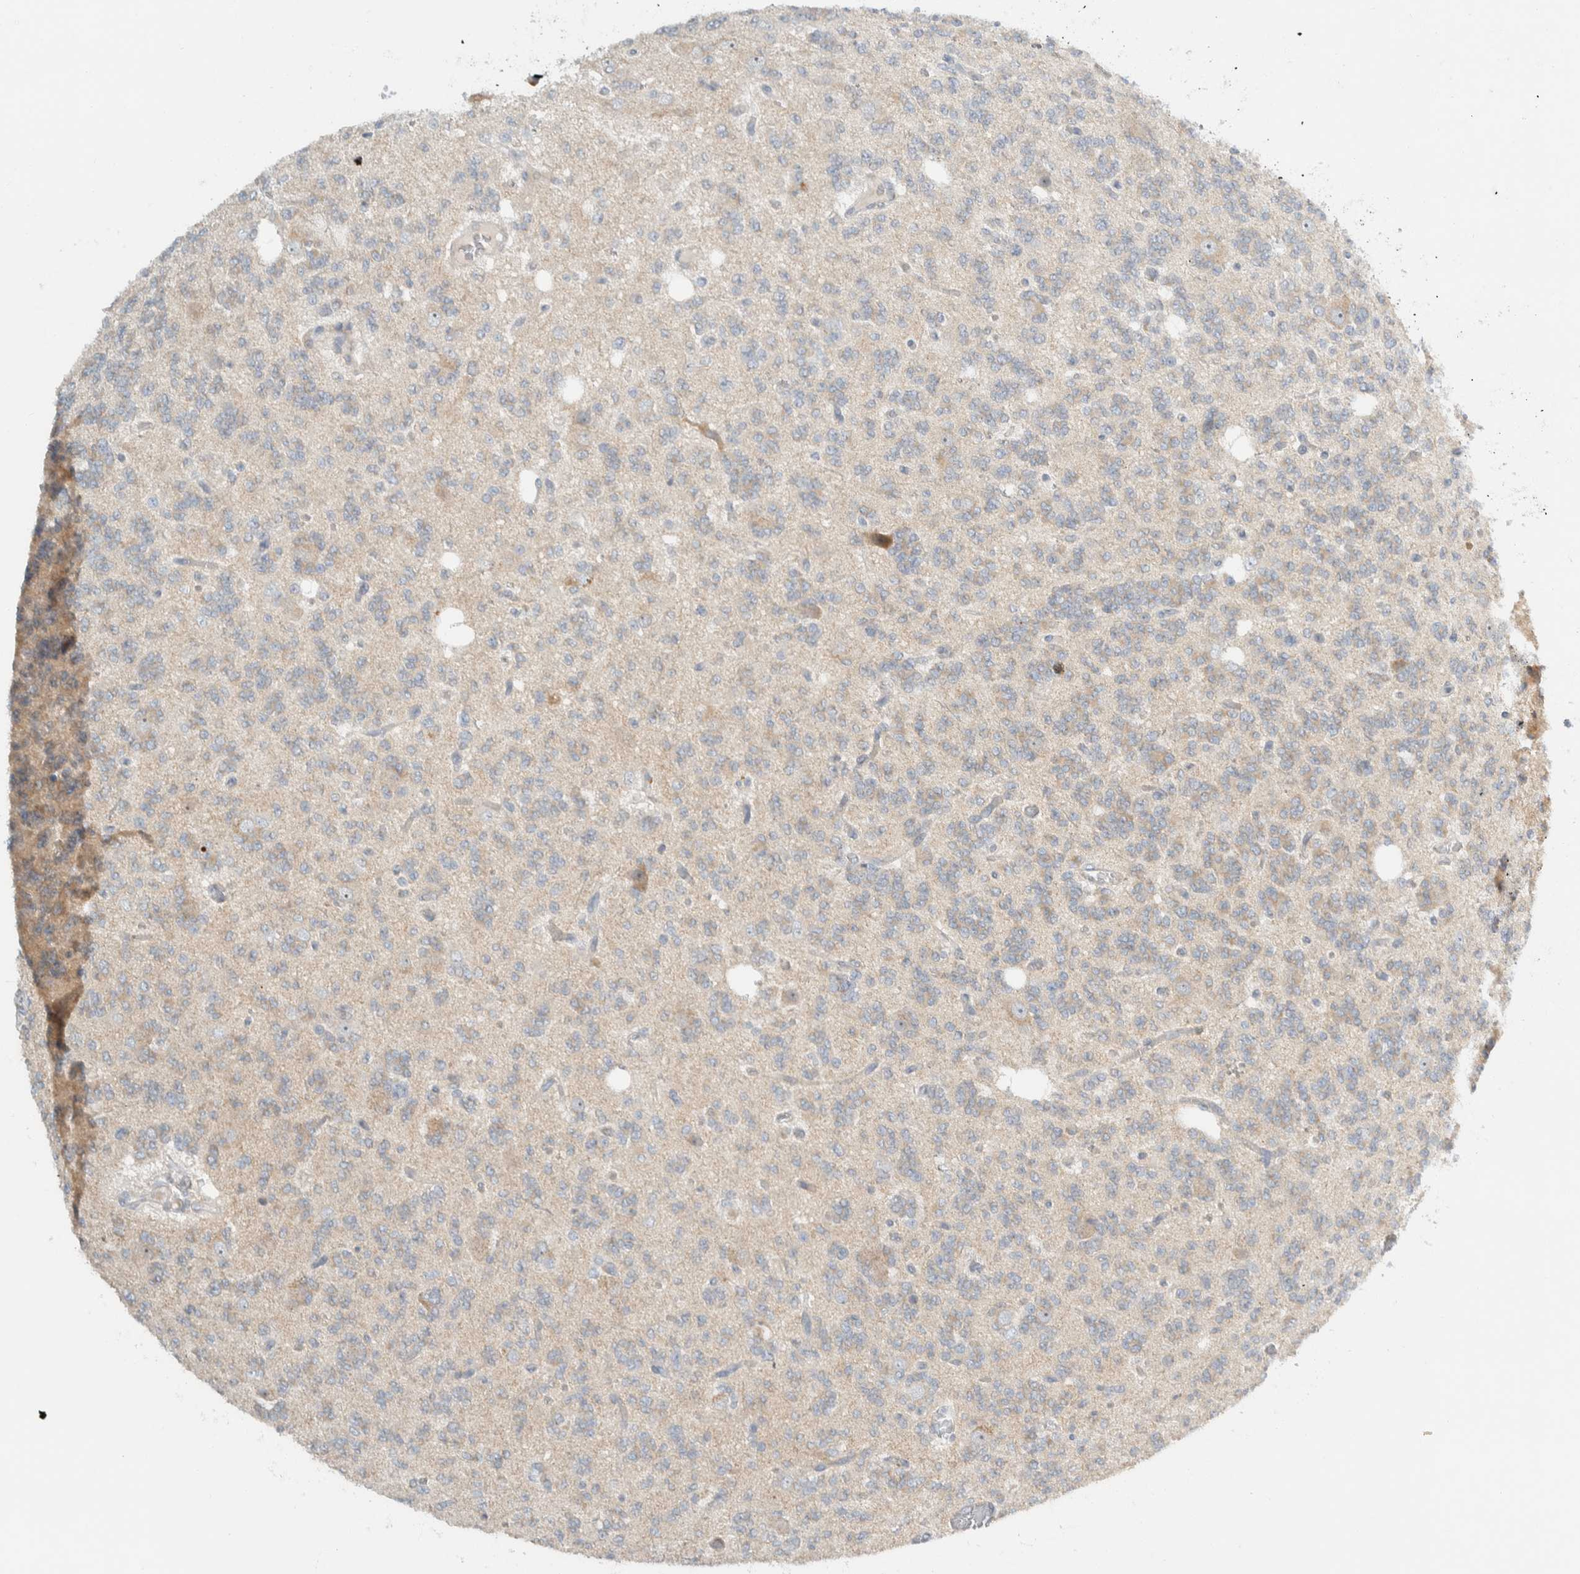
{"staining": {"intensity": "weak", "quantity": "<25%", "location": "cytoplasmic/membranous"}, "tissue": "glioma", "cell_type": "Tumor cells", "image_type": "cancer", "snomed": [{"axis": "morphology", "description": "Glioma, malignant, Low grade"}, {"axis": "topography", "description": "Brain"}], "caption": "Glioma was stained to show a protein in brown. There is no significant positivity in tumor cells. Brightfield microscopy of IHC stained with DAB (brown) and hematoxylin (blue), captured at high magnification.", "gene": "HGS", "patient": {"sex": "male", "age": 38}}